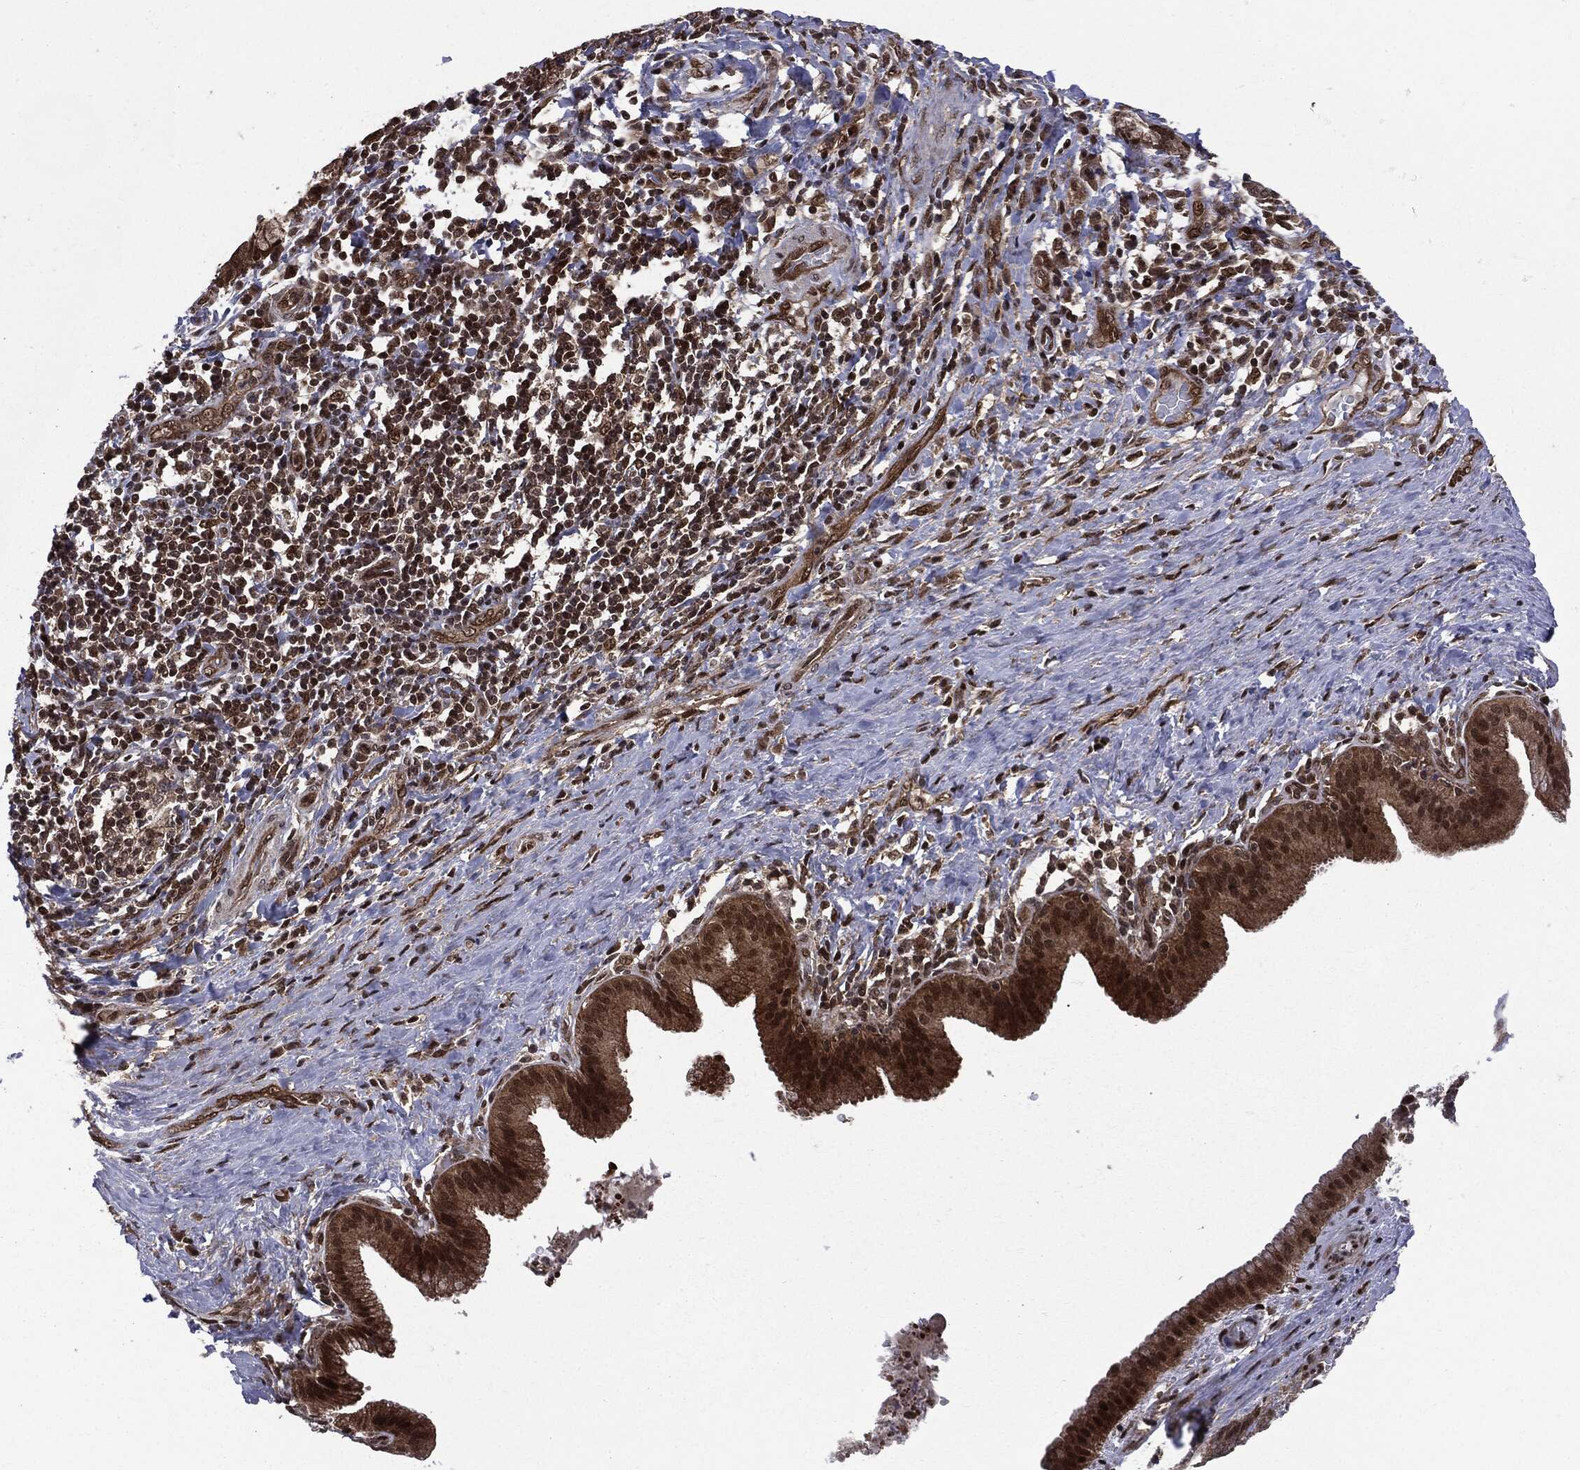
{"staining": {"intensity": "moderate", "quantity": "25%-75%", "location": "cytoplasmic/membranous,nuclear"}, "tissue": "liver cancer", "cell_type": "Tumor cells", "image_type": "cancer", "snomed": [{"axis": "morphology", "description": "Cholangiocarcinoma"}, {"axis": "topography", "description": "Liver"}], "caption": "Human liver cancer (cholangiocarcinoma) stained for a protein (brown) demonstrates moderate cytoplasmic/membranous and nuclear positive expression in approximately 25%-75% of tumor cells.", "gene": "PTPA", "patient": {"sex": "female", "age": 73}}